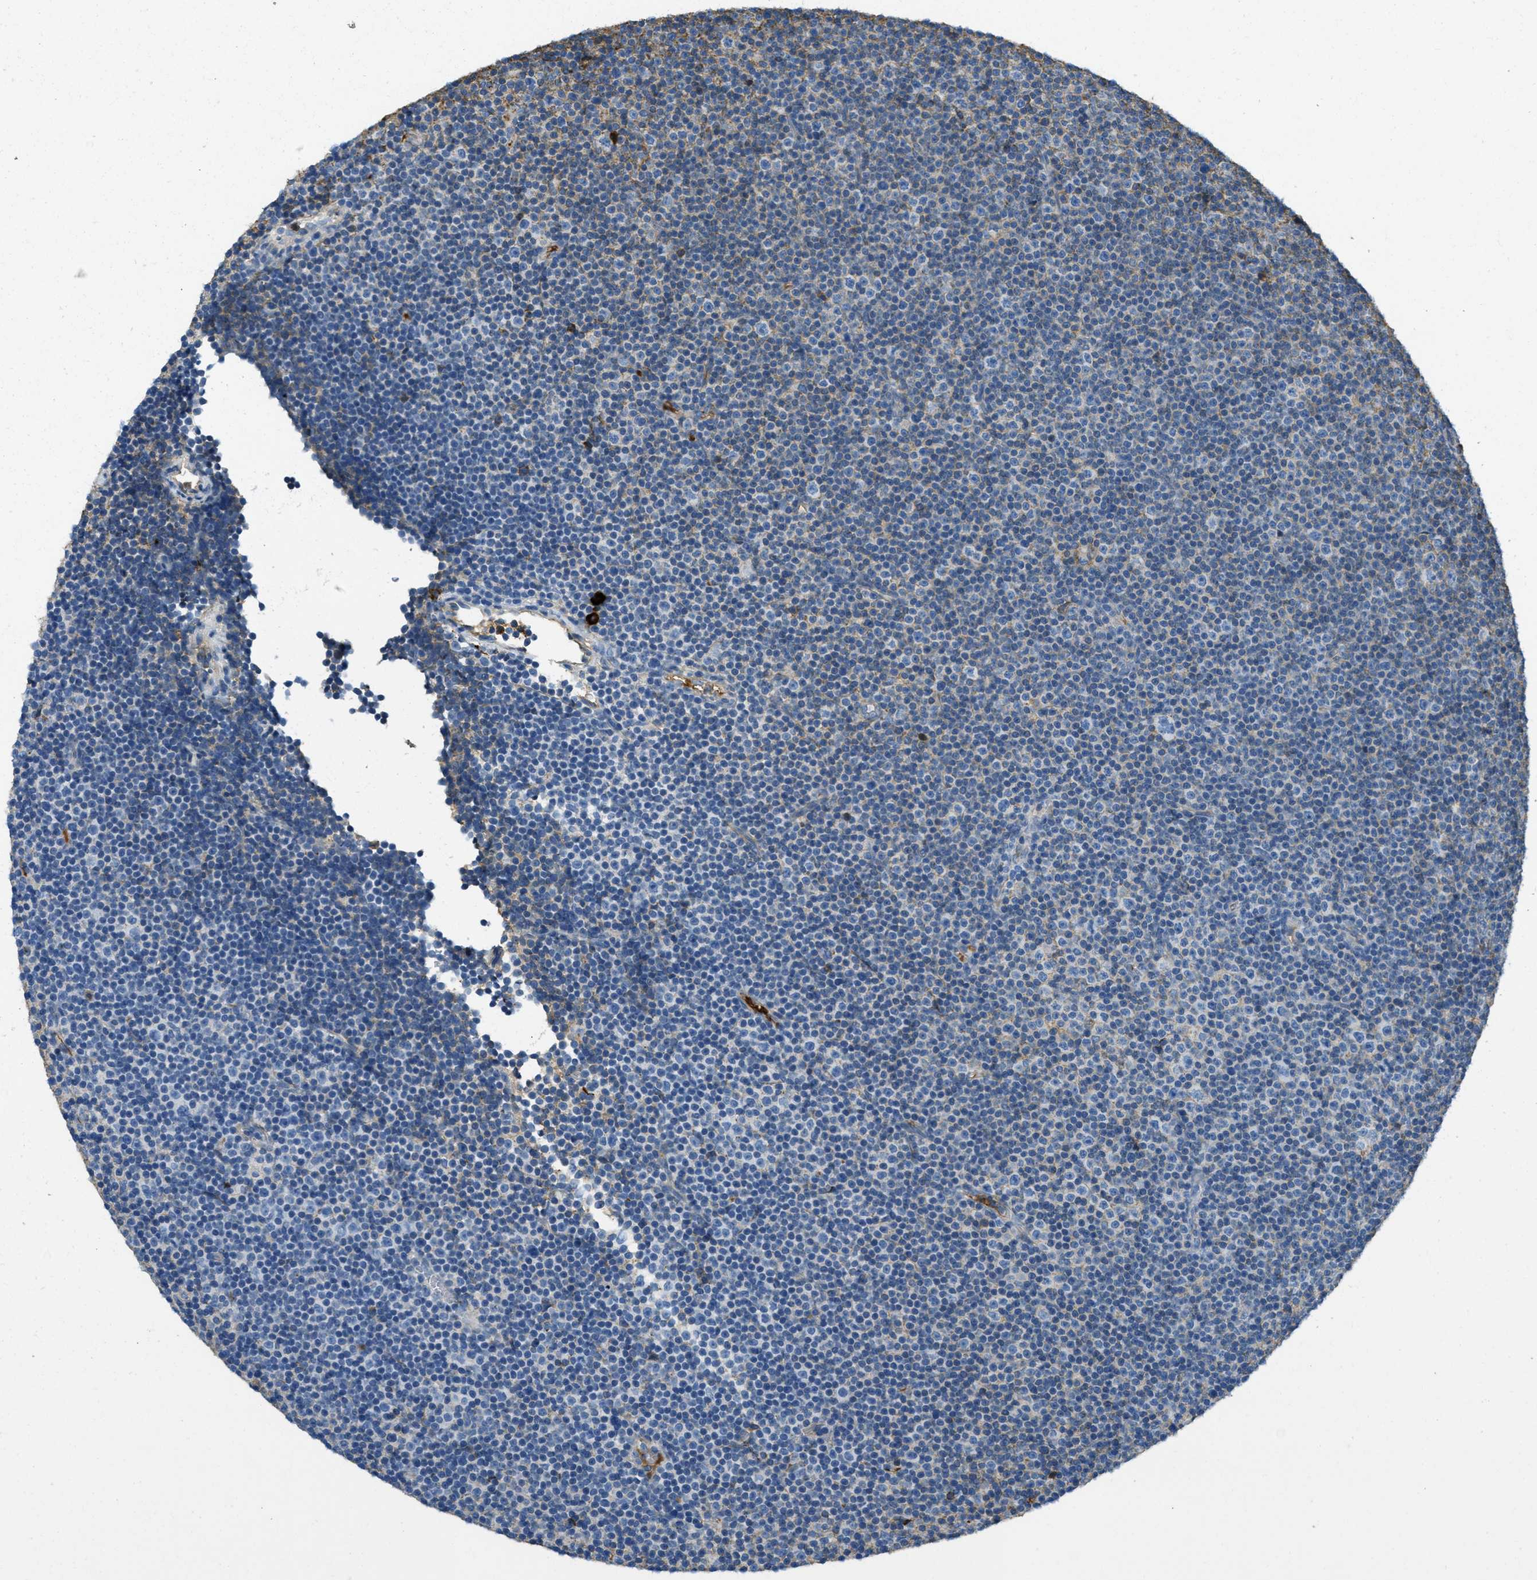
{"staining": {"intensity": "negative", "quantity": "none", "location": "none"}, "tissue": "lymphoma", "cell_type": "Tumor cells", "image_type": "cancer", "snomed": [{"axis": "morphology", "description": "Malignant lymphoma, non-Hodgkin's type, Low grade"}, {"axis": "topography", "description": "Lymph node"}], "caption": "Immunohistochemistry (IHC) histopathology image of lymphoma stained for a protein (brown), which reveals no positivity in tumor cells.", "gene": "PRTN3", "patient": {"sex": "female", "age": 67}}